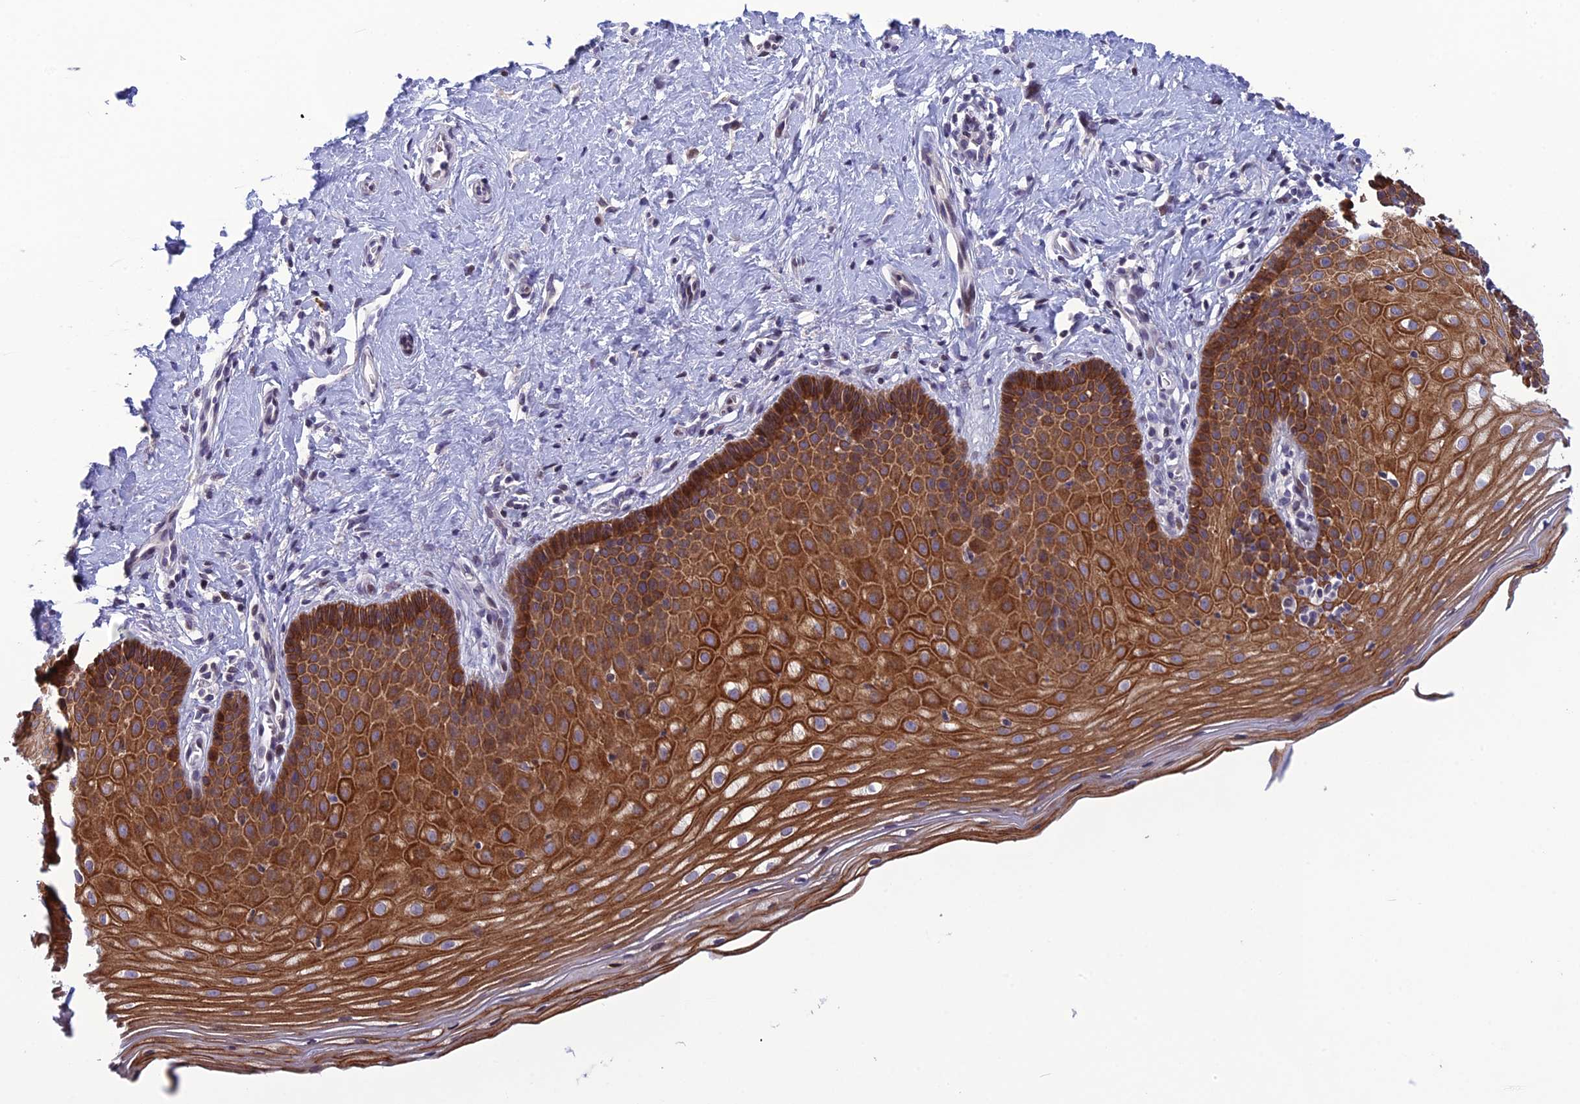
{"staining": {"intensity": "negative", "quantity": "none", "location": "none"}, "tissue": "cervix", "cell_type": "Glandular cells", "image_type": "normal", "snomed": [{"axis": "morphology", "description": "Normal tissue, NOS"}, {"axis": "topography", "description": "Cervix"}], "caption": "Immunohistochemistry (IHC) of benign cervix demonstrates no staining in glandular cells. The staining is performed using DAB brown chromogen with nuclei counter-stained in using hematoxylin.", "gene": "TMEM134", "patient": {"sex": "female", "age": 36}}